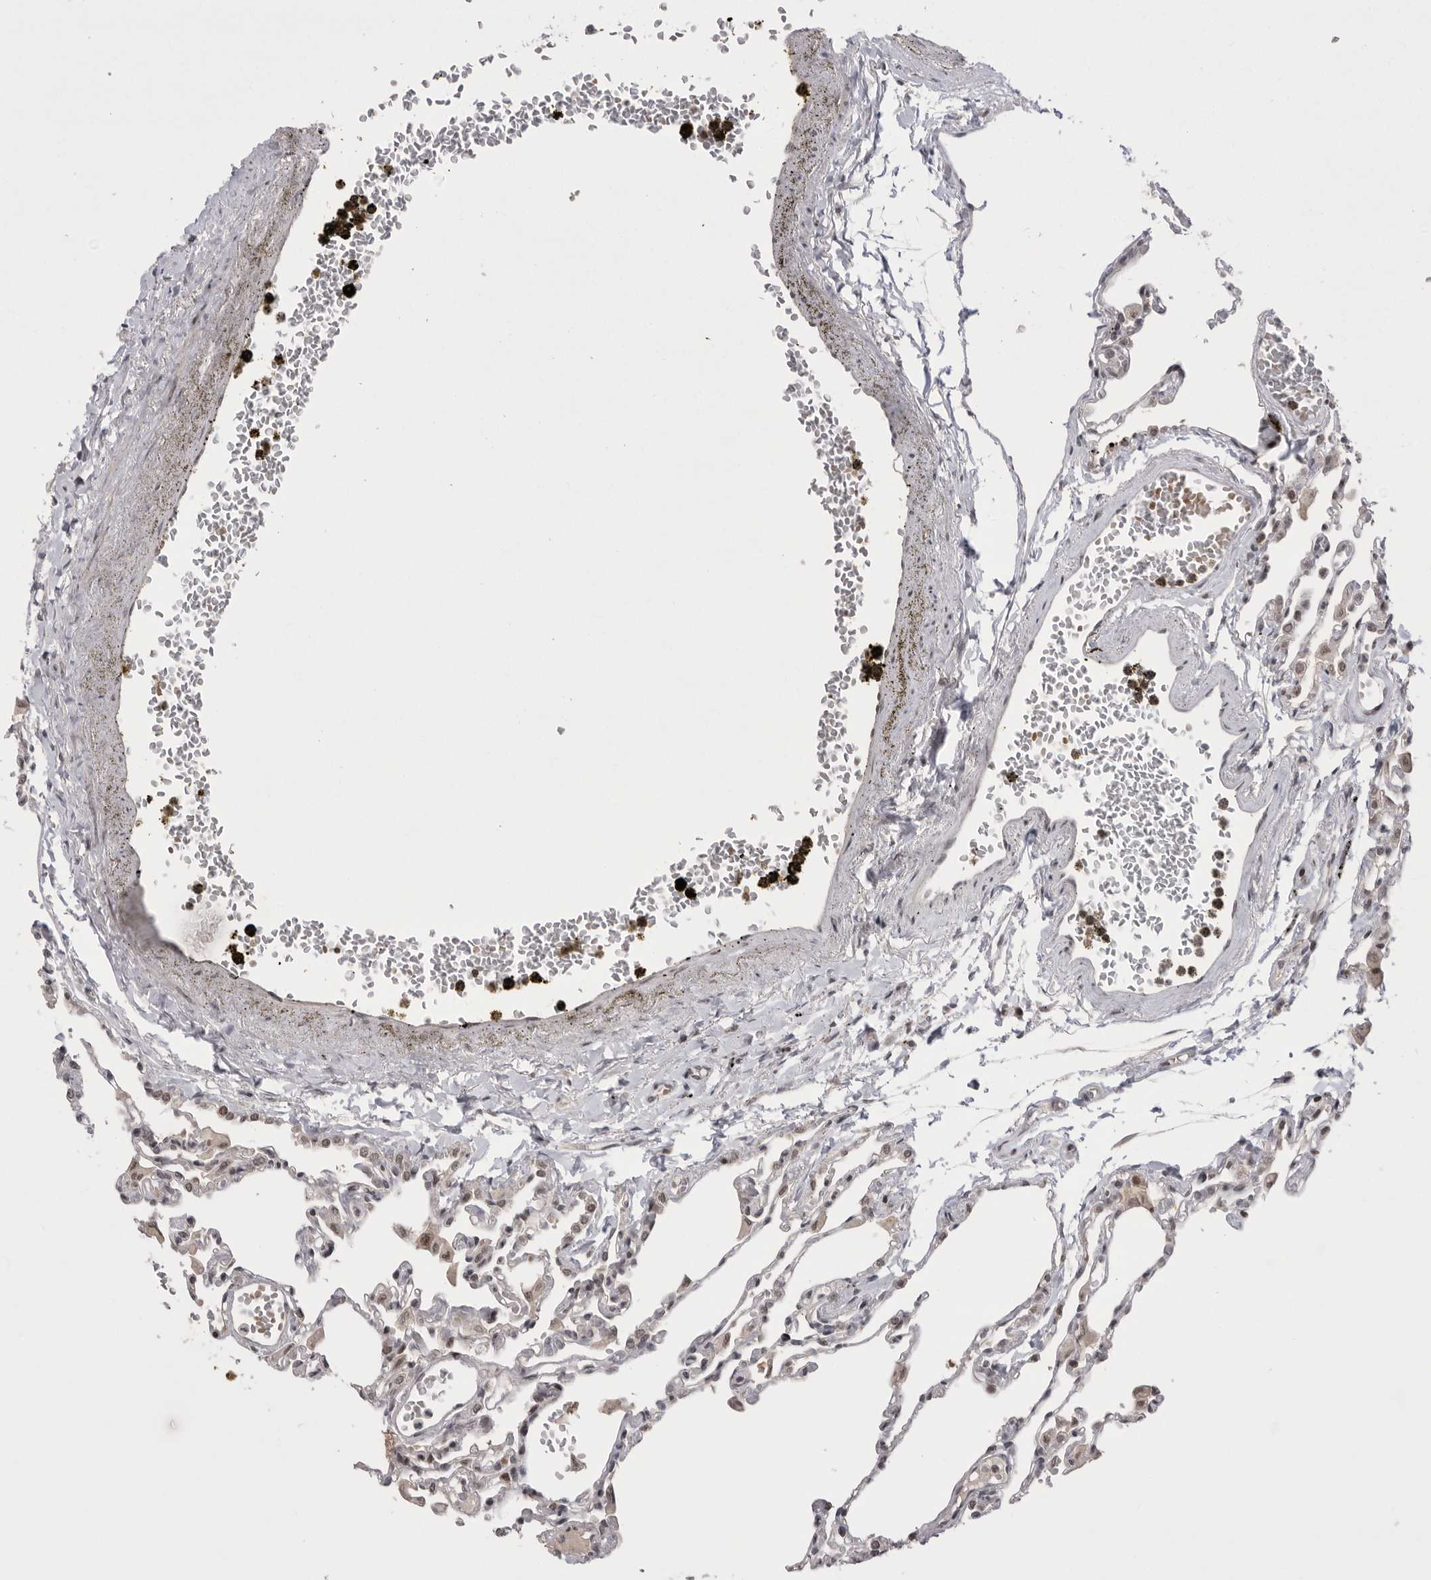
{"staining": {"intensity": "moderate", "quantity": "25%-75%", "location": "nuclear"}, "tissue": "lung", "cell_type": "Alveolar cells", "image_type": "normal", "snomed": [{"axis": "morphology", "description": "Normal tissue, NOS"}, {"axis": "topography", "description": "Bronchus"}, {"axis": "topography", "description": "Lung"}], "caption": "Lung stained for a protein displays moderate nuclear positivity in alveolar cells. (Stains: DAB in brown, nuclei in blue, Microscopy: brightfield microscopy at high magnification).", "gene": "POU5F1", "patient": {"sex": "female", "age": 49}}